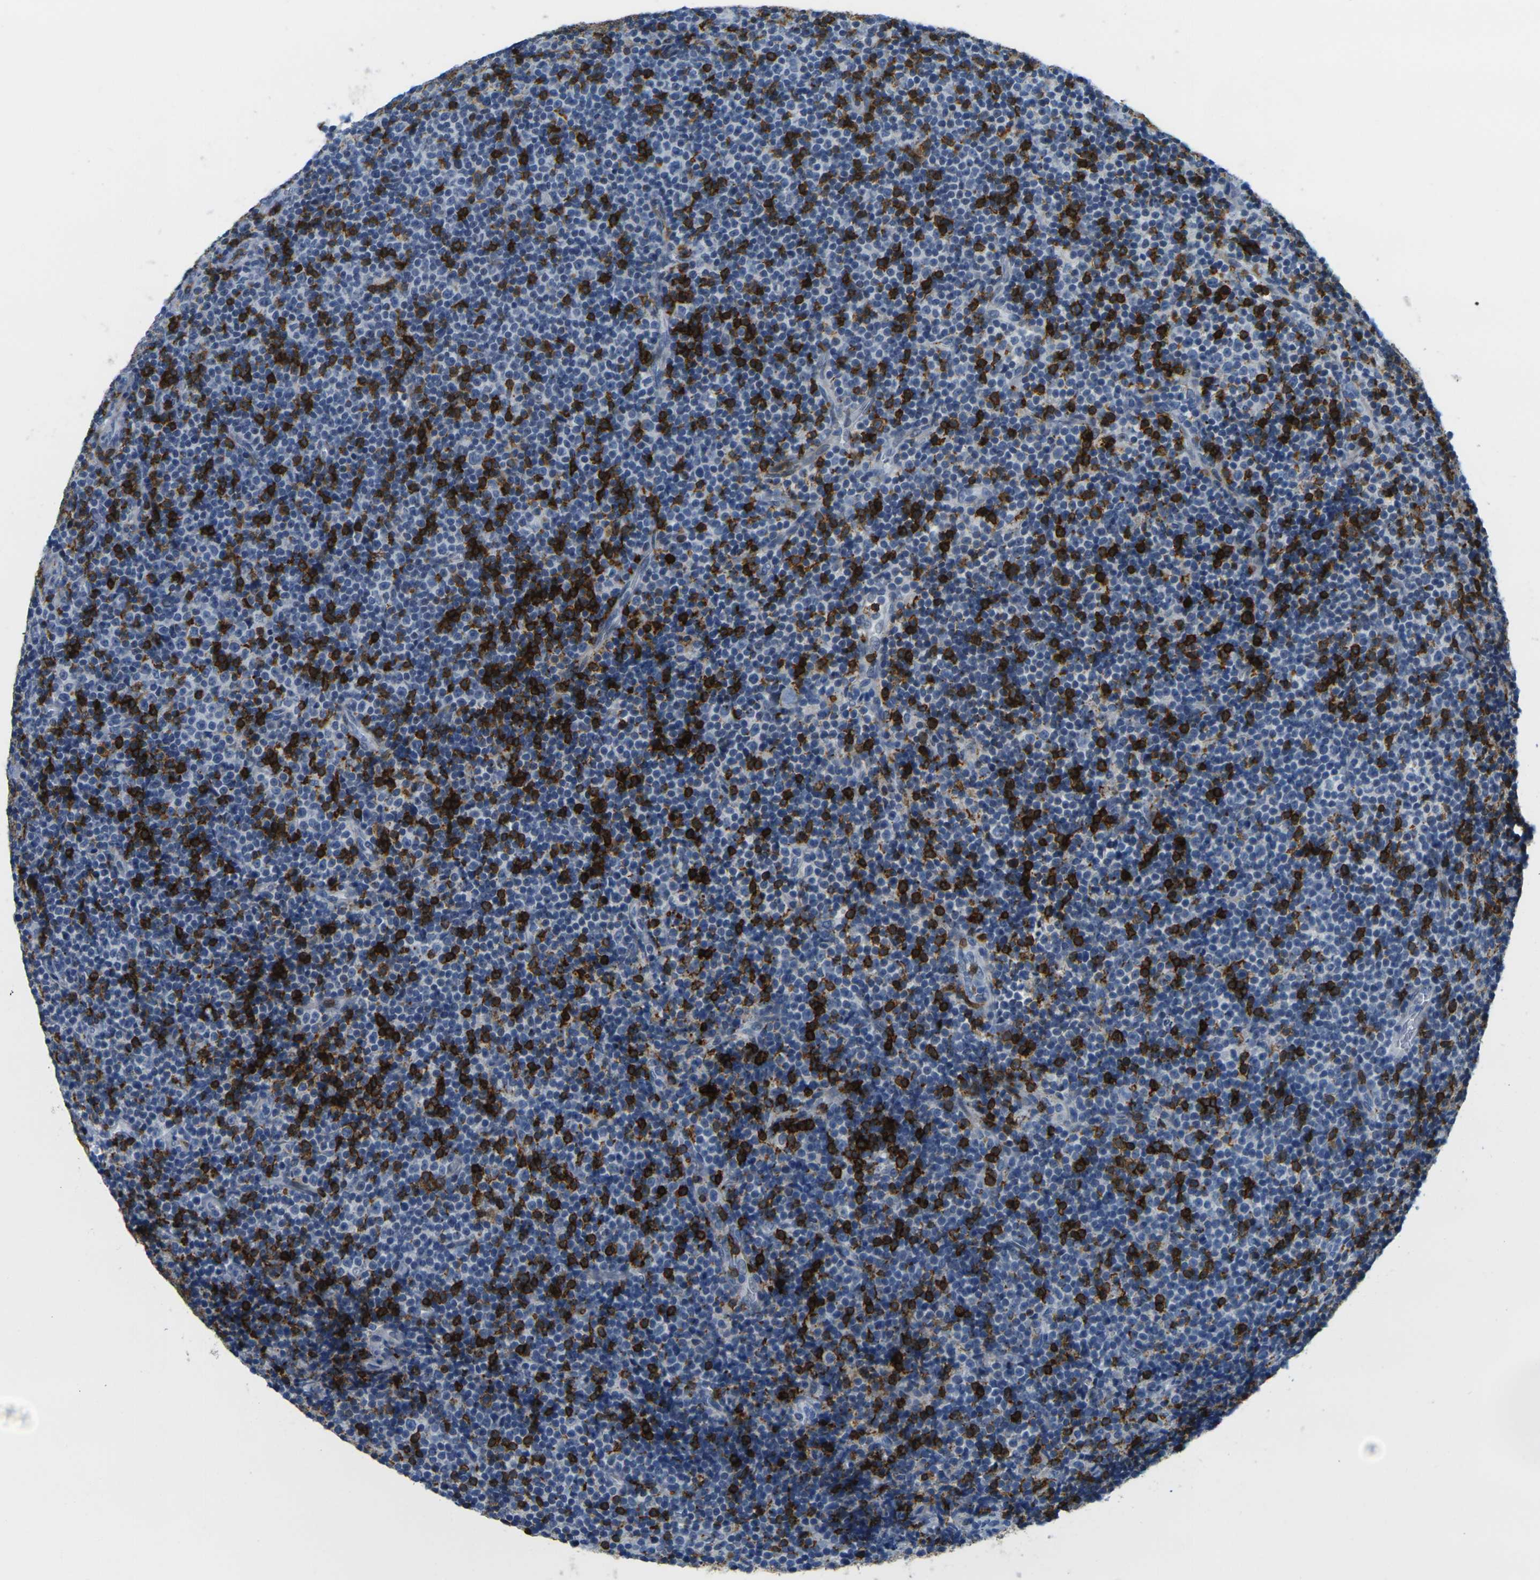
{"staining": {"intensity": "strong", "quantity": "<25%", "location": "cytoplasmic/membranous"}, "tissue": "lymphoma", "cell_type": "Tumor cells", "image_type": "cancer", "snomed": [{"axis": "morphology", "description": "Malignant lymphoma, non-Hodgkin's type, Low grade"}, {"axis": "topography", "description": "Lymph node"}], "caption": "An IHC histopathology image of neoplastic tissue is shown. Protein staining in brown shows strong cytoplasmic/membranous positivity in lymphoma within tumor cells.", "gene": "CD3D", "patient": {"sex": "female", "age": 67}}